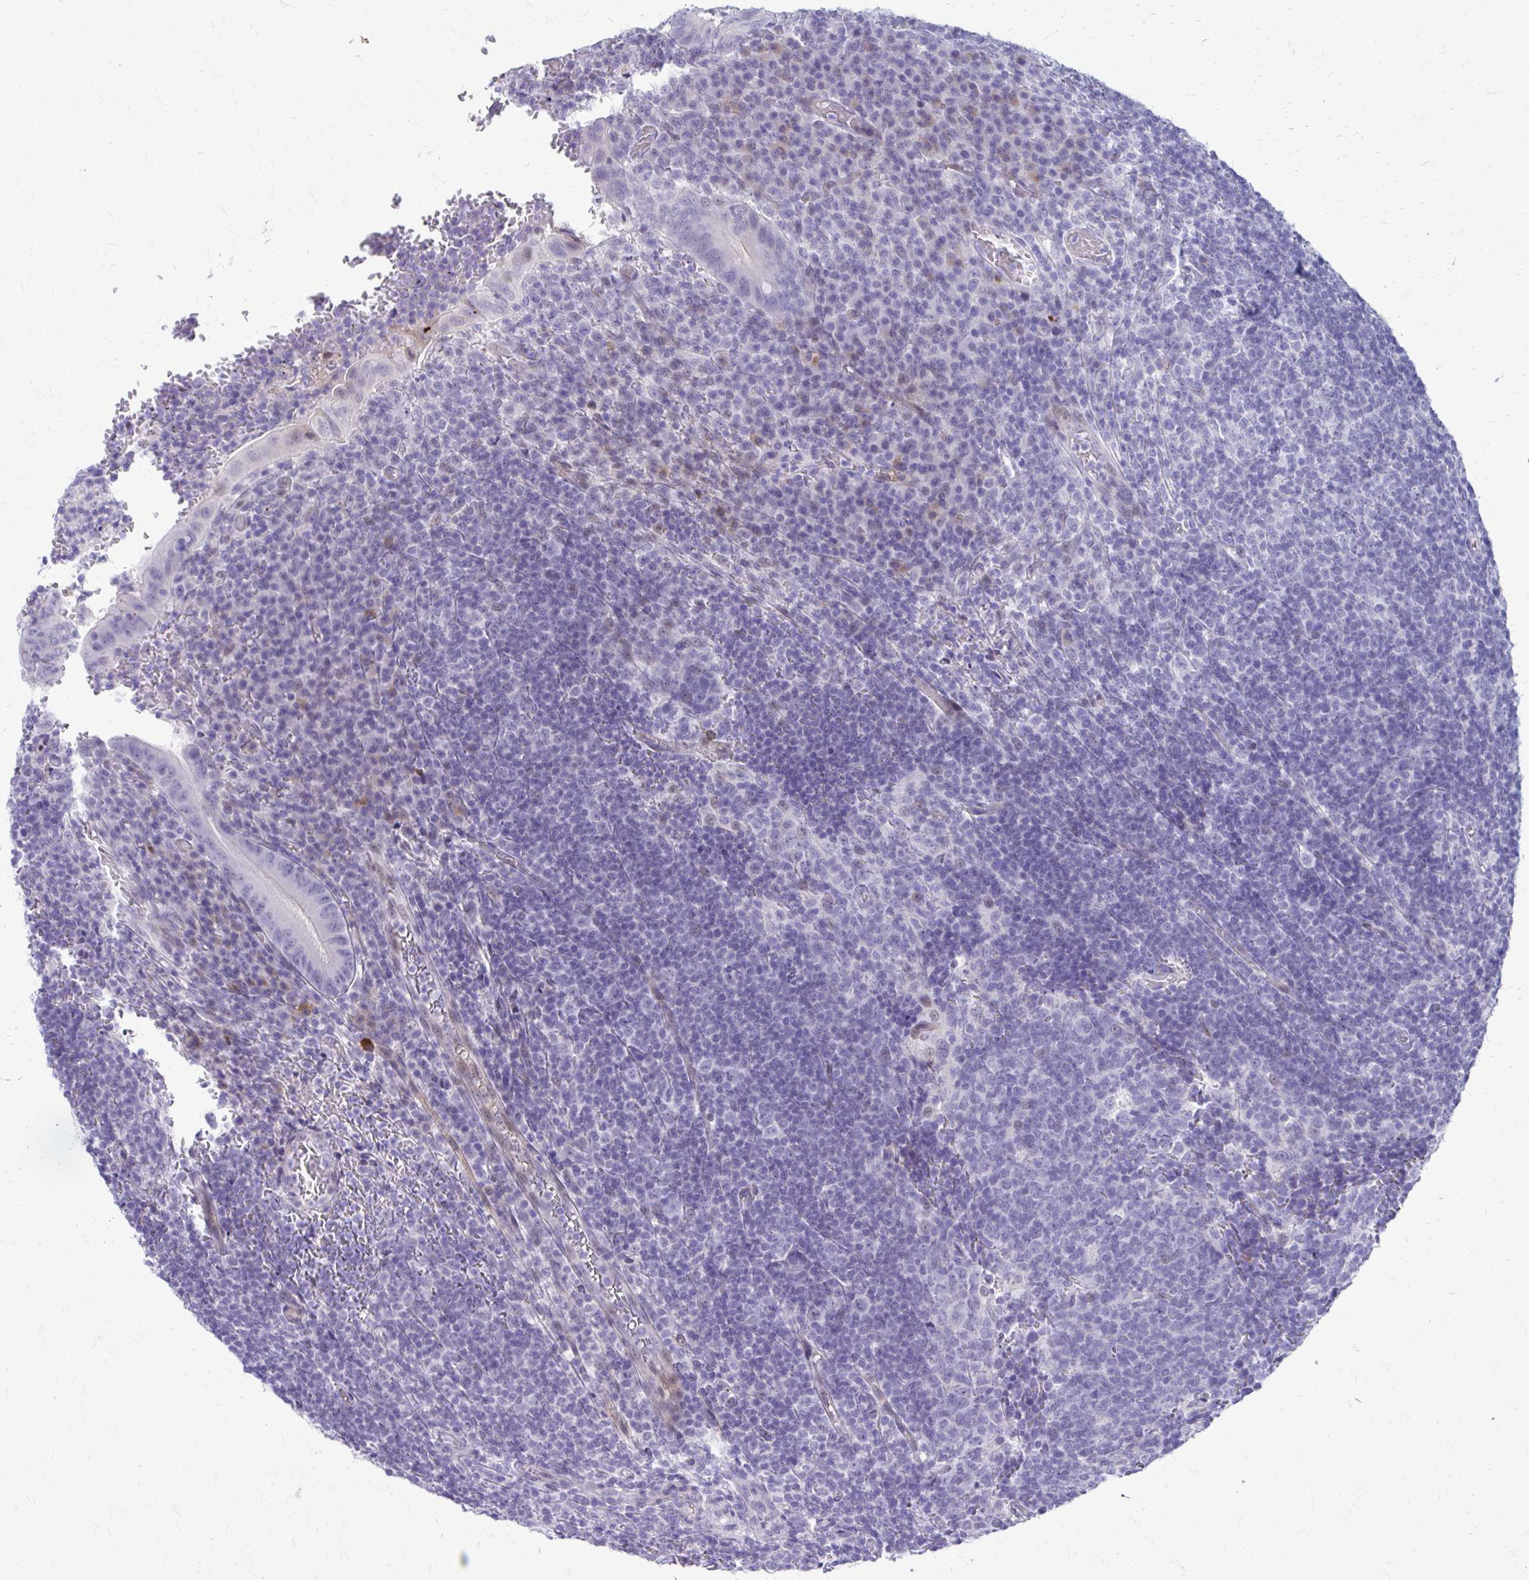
{"staining": {"intensity": "weak", "quantity": "<25%", "location": "cytoplasmic/membranous"}, "tissue": "appendix", "cell_type": "Glandular cells", "image_type": "normal", "snomed": [{"axis": "morphology", "description": "Normal tissue, NOS"}, {"axis": "topography", "description": "Appendix"}], "caption": "High magnification brightfield microscopy of benign appendix stained with DAB (3,3'-diaminobenzidine) (brown) and counterstained with hematoxylin (blue): glandular cells show no significant positivity.", "gene": "LCN15", "patient": {"sex": "male", "age": 18}}